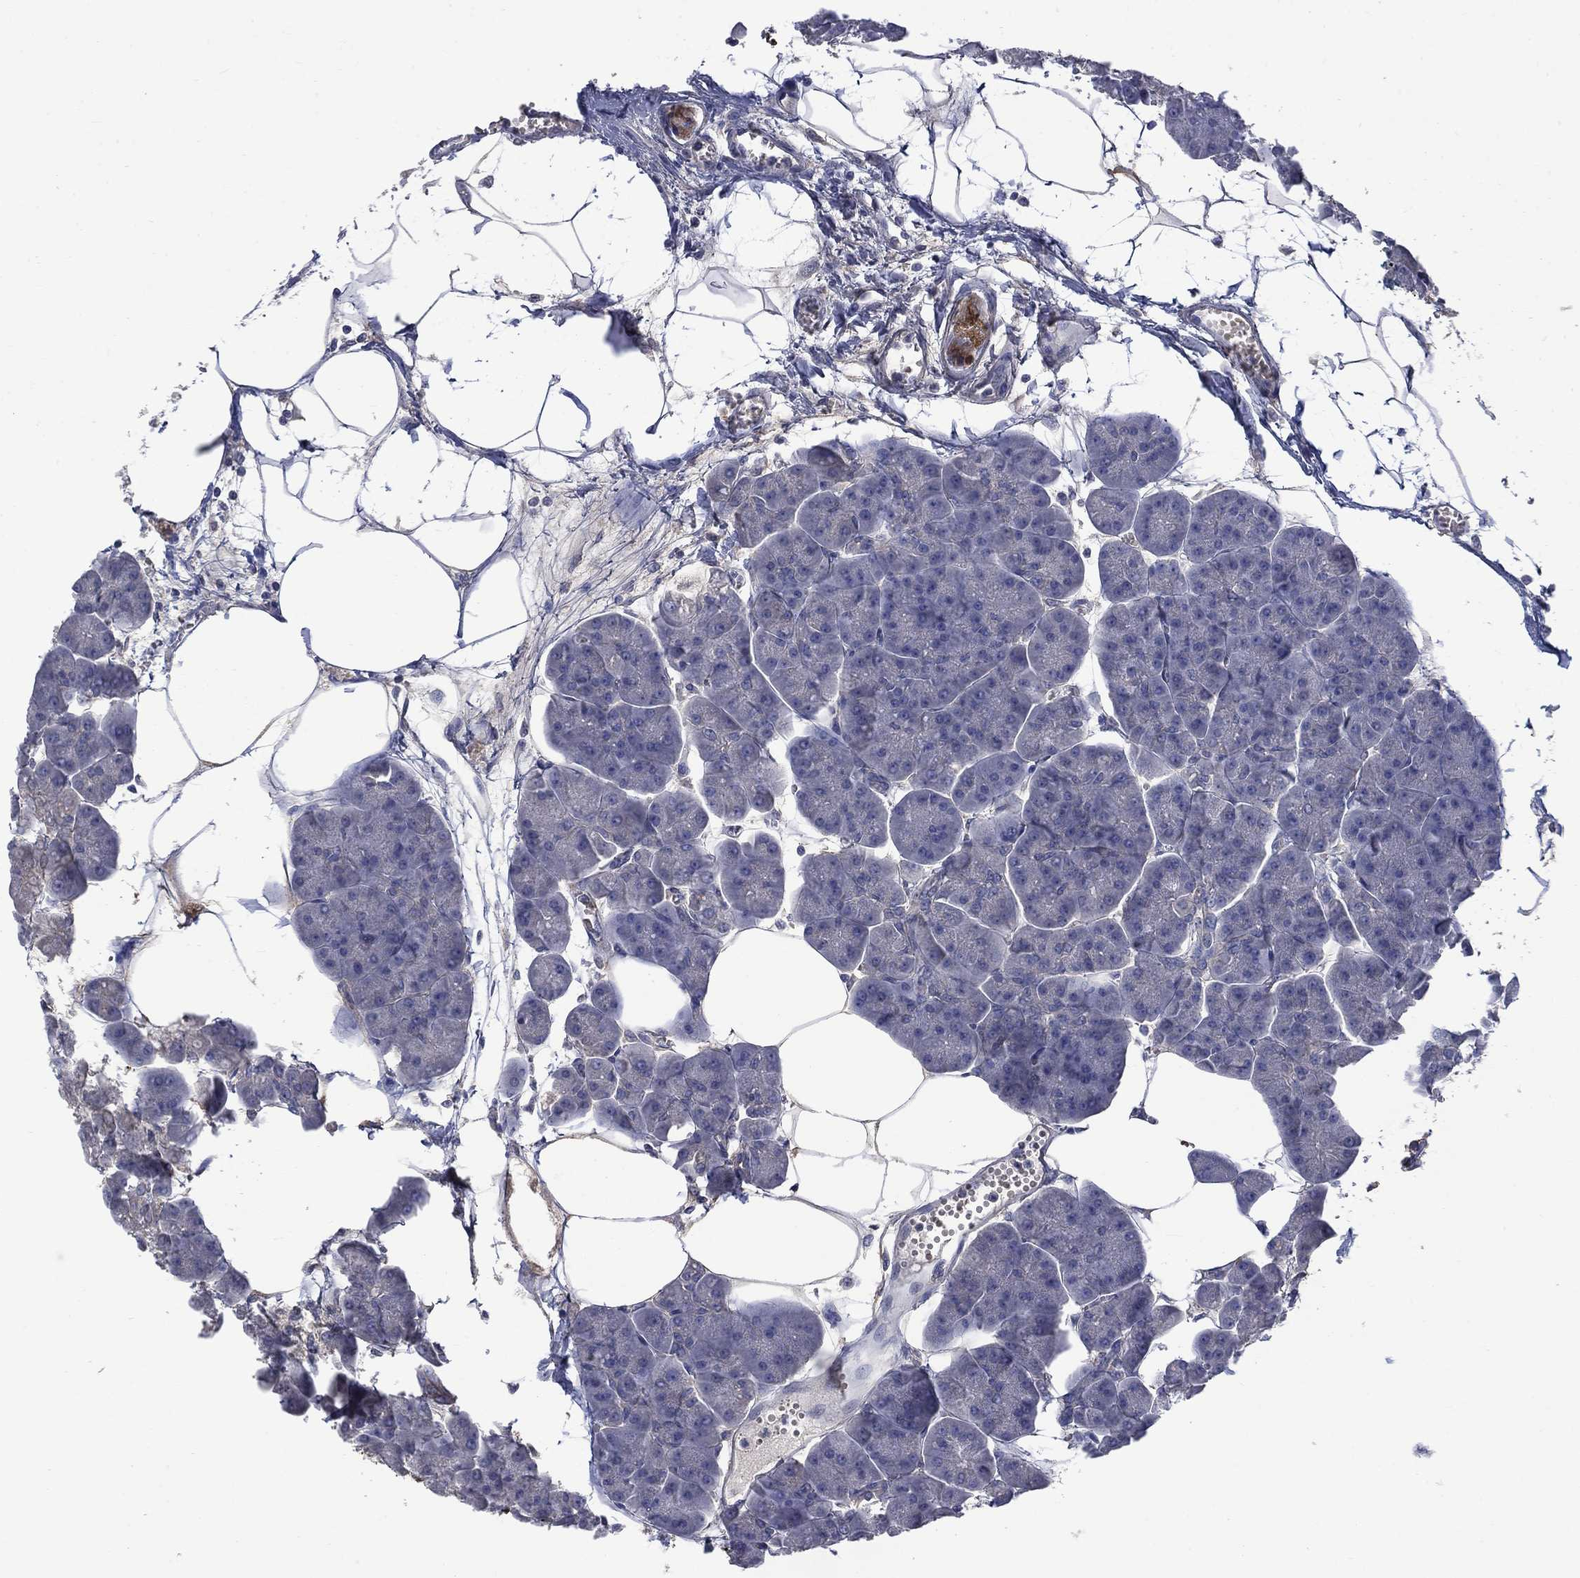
{"staining": {"intensity": "negative", "quantity": "none", "location": "none"}, "tissue": "pancreas", "cell_type": "Exocrine glandular cells", "image_type": "normal", "snomed": [{"axis": "morphology", "description": "Normal tissue, NOS"}, {"axis": "topography", "description": "Adipose tissue"}, {"axis": "topography", "description": "Pancreas"}, {"axis": "topography", "description": "Peripheral nerve tissue"}], "caption": "Photomicrograph shows no significant protein expression in exocrine glandular cells of benign pancreas. (DAB (3,3'-diaminobenzidine) immunohistochemistry (IHC) visualized using brightfield microscopy, high magnification).", "gene": "HSPA12A", "patient": {"sex": "female", "age": 58}}